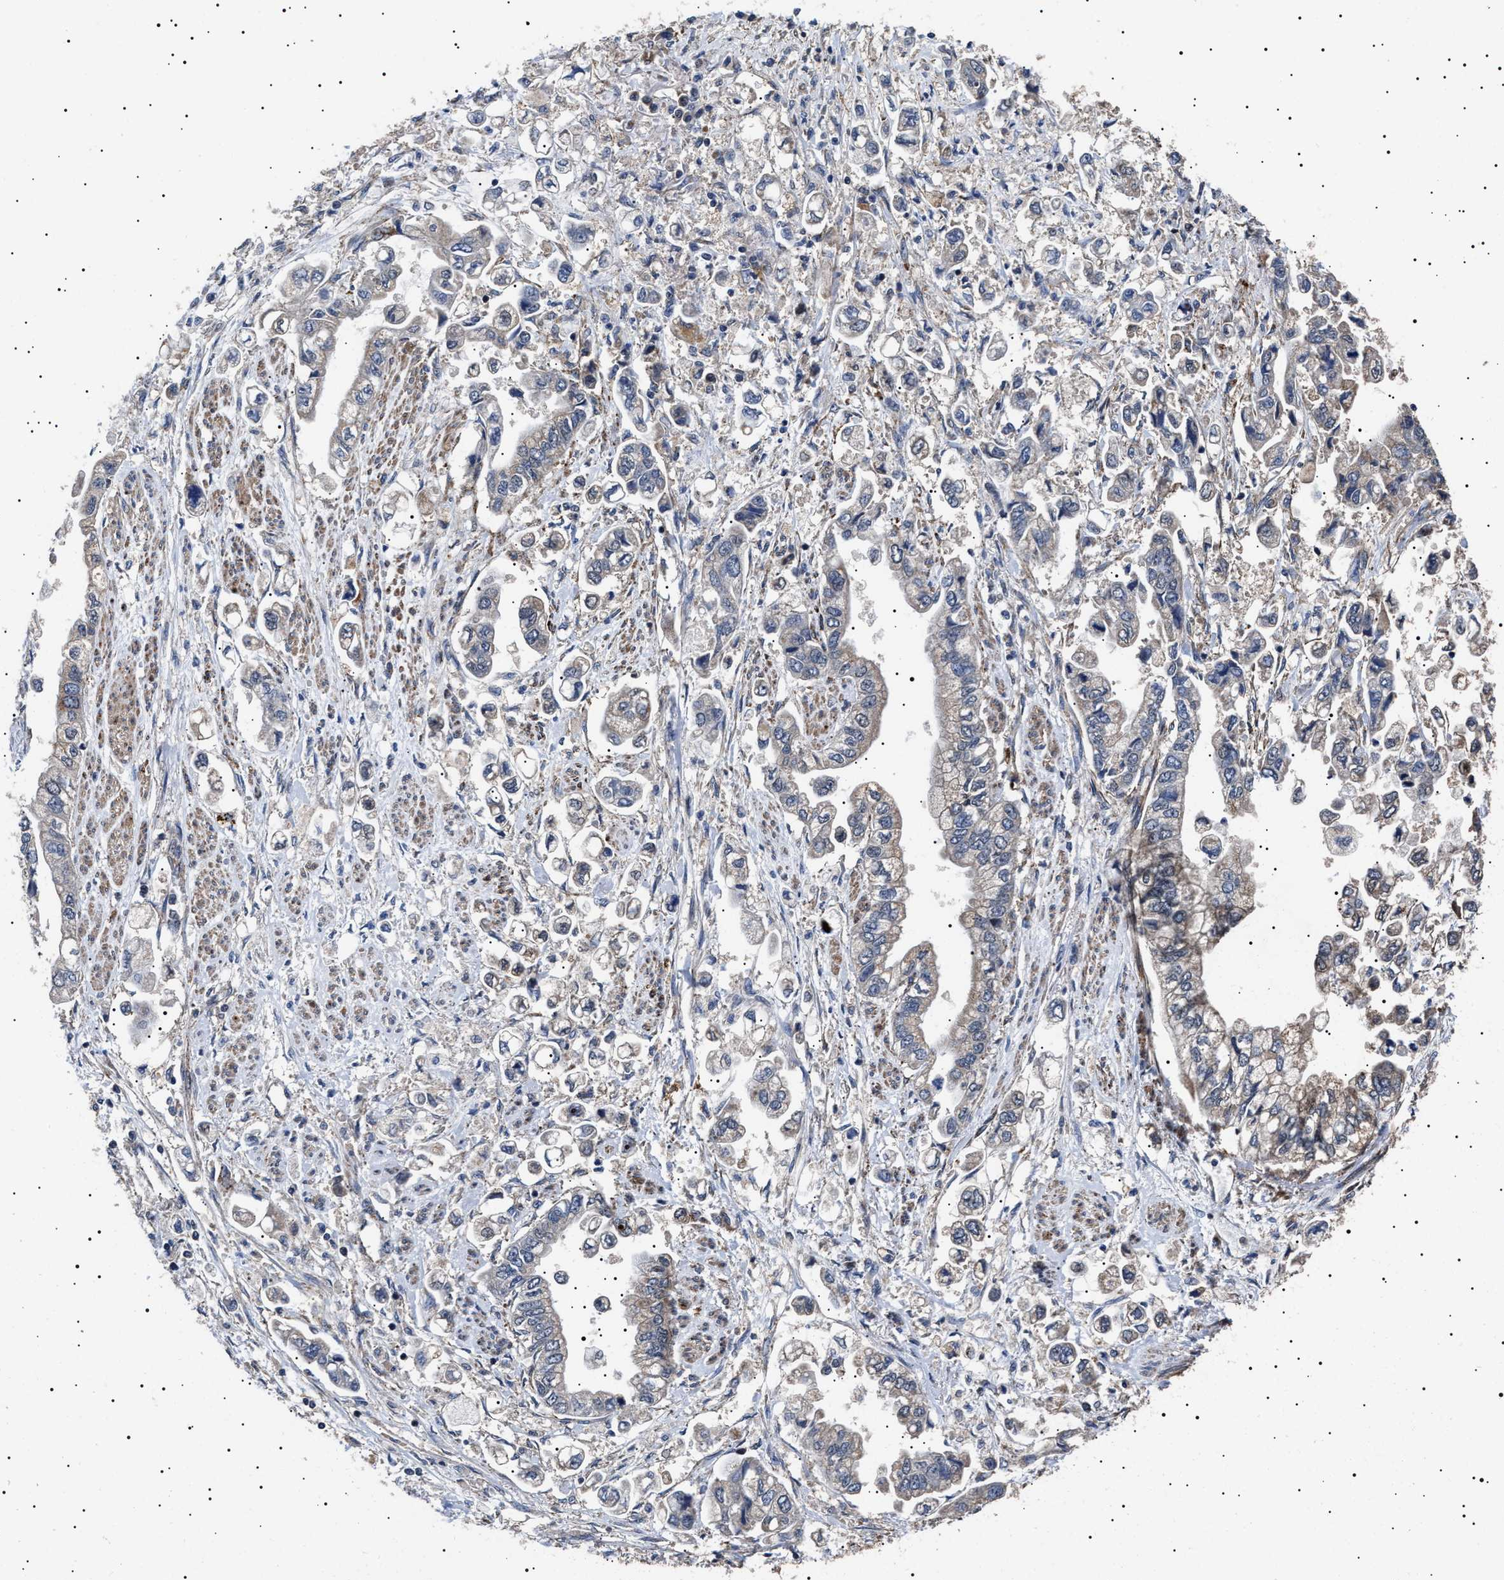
{"staining": {"intensity": "negative", "quantity": "none", "location": "none"}, "tissue": "stomach cancer", "cell_type": "Tumor cells", "image_type": "cancer", "snomed": [{"axis": "morphology", "description": "Normal tissue, NOS"}, {"axis": "morphology", "description": "Adenocarcinoma, NOS"}, {"axis": "topography", "description": "Stomach"}], "caption": "Micrograph shows no significant protein staining in tumor cells of adenocarcinoma (stomach).", "gene": "RAB34", "patient": {"sex": "male", "age": 62}}